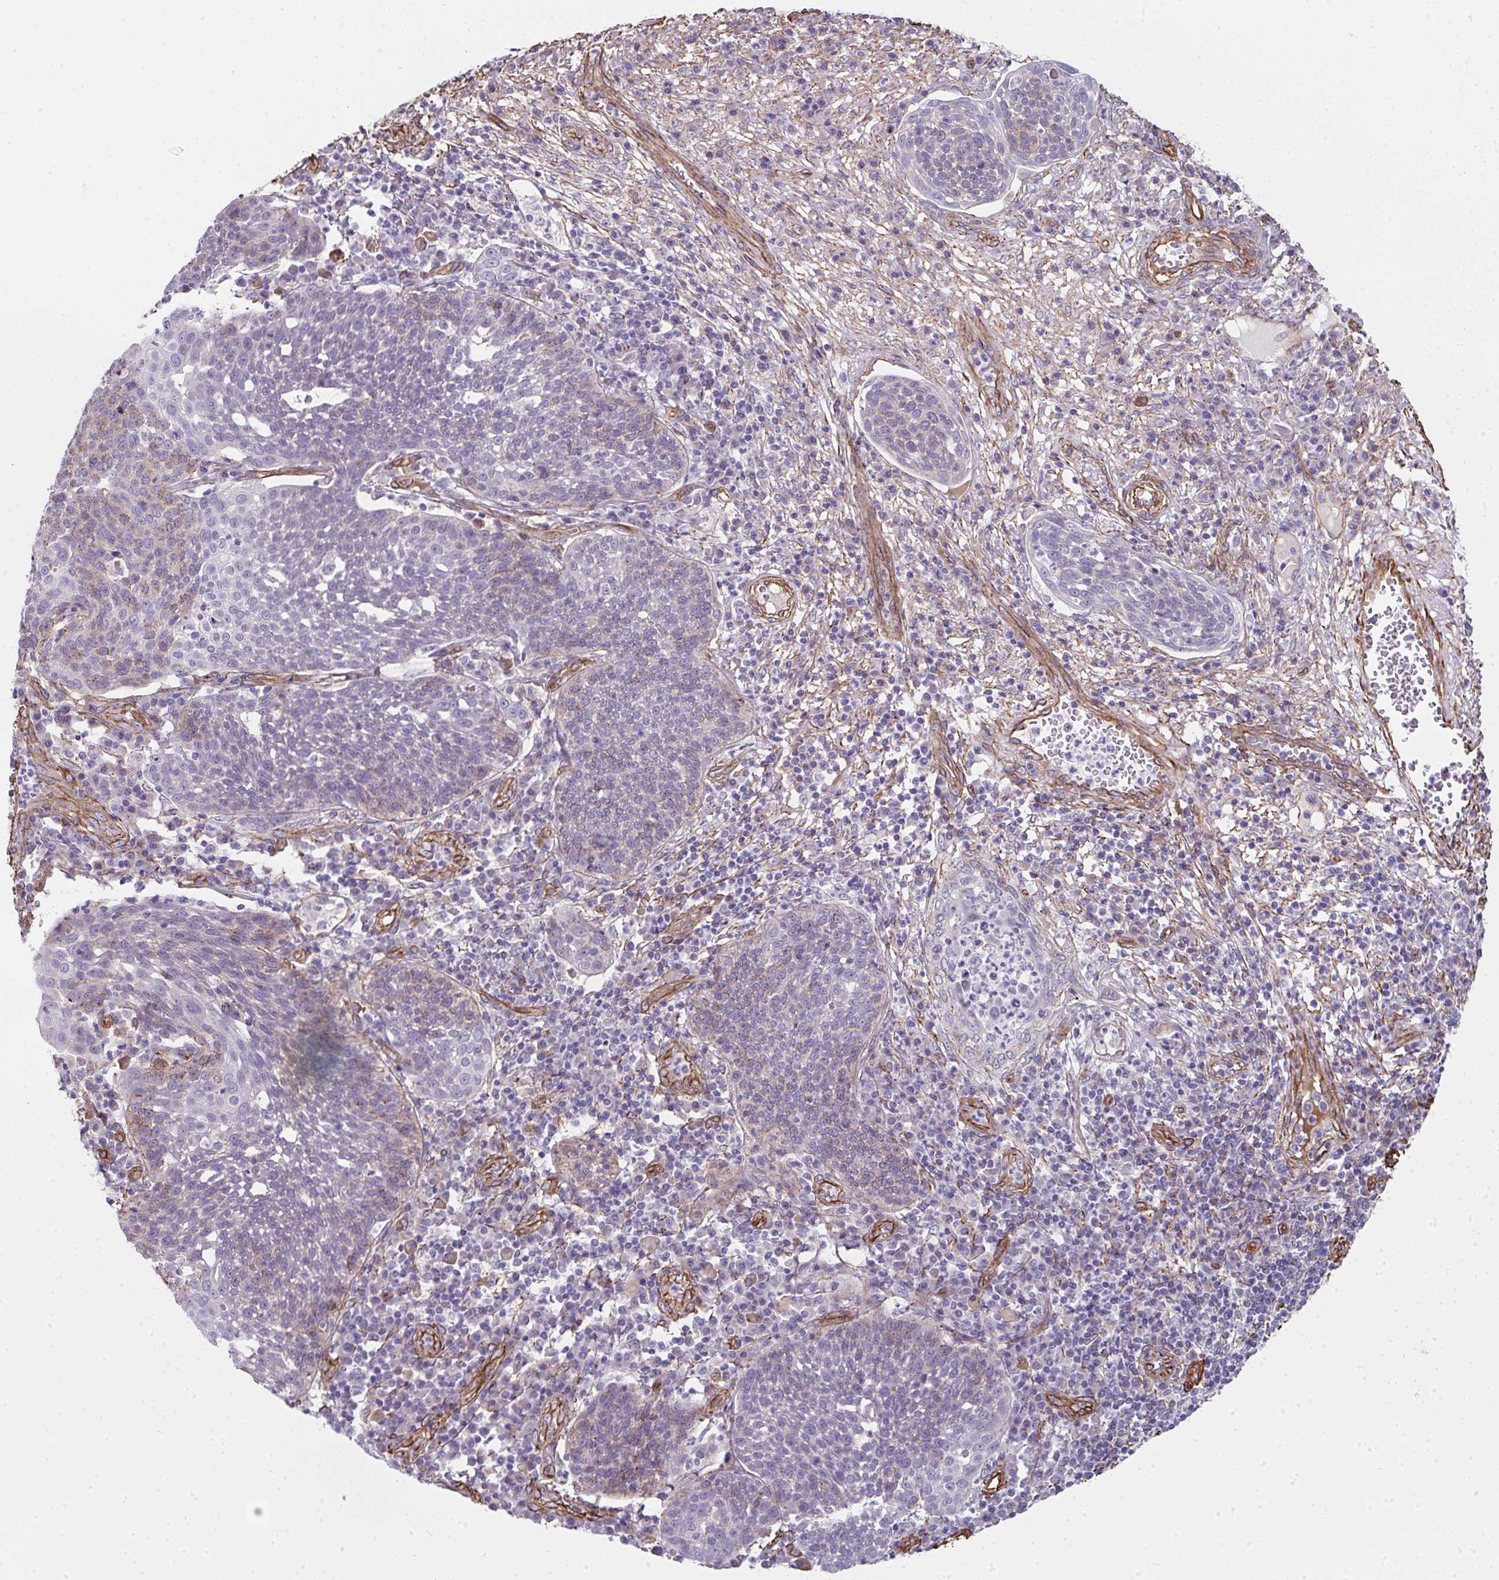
{"staining": {"intensity": "weak", "quantity": "<25%", "location": "cytoplasmic/membranous"}, "tissue": "cervical cancer", "cell_type": "Tumor cells", "image_type": "cancer", "snomed": [{"axis": "morphology", "description": "Squamous cell carcinoma, NOS"}, {"axis": "topography", "description": "Cervix"}], "caption": "IHC histopathology image of cervical cancer (squamous cell carcinoma) stained for a protein (brown), which displays no positivity in tumor cells.", "gene": "ANKUB1", "patient": {"sex": "female", "age": 34}}